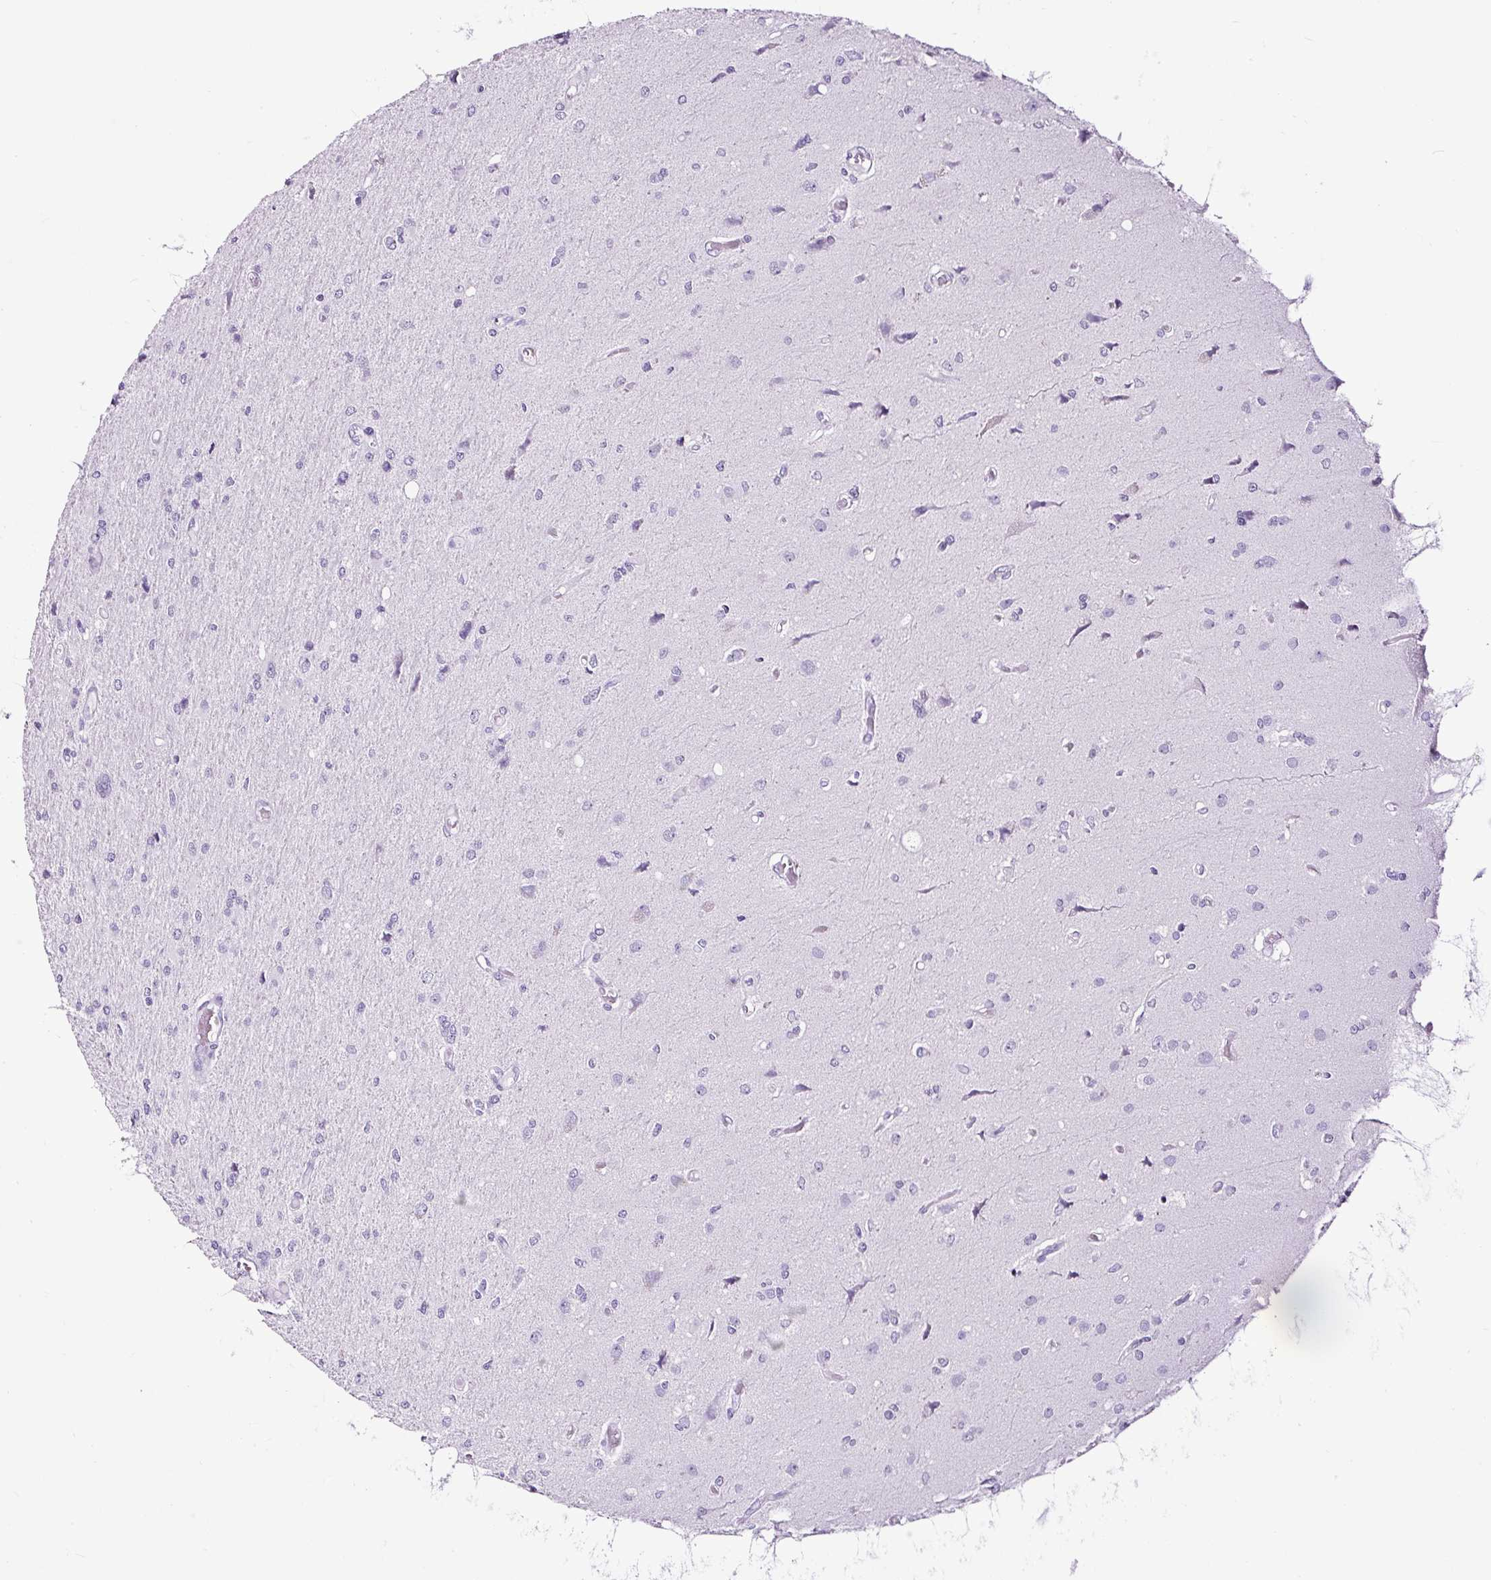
{"staining": {"intensity": "negative", "quantity": "none", "location": "none"}, "tissue": "glioma", "cell_type": "Tumor cells", "image_type": "cancer", "snomed": [{"axis": "morphology", "description": "Glioma, malignant, High grade"}, {"axis": "topography", "description": "Brain"}], "caption": "The immunohistochemistry micrograph has no significant staining in tumor cells of glioma tissue.", "gene": "NPHS2", "patient": {"sex": "female", "age": 70}}